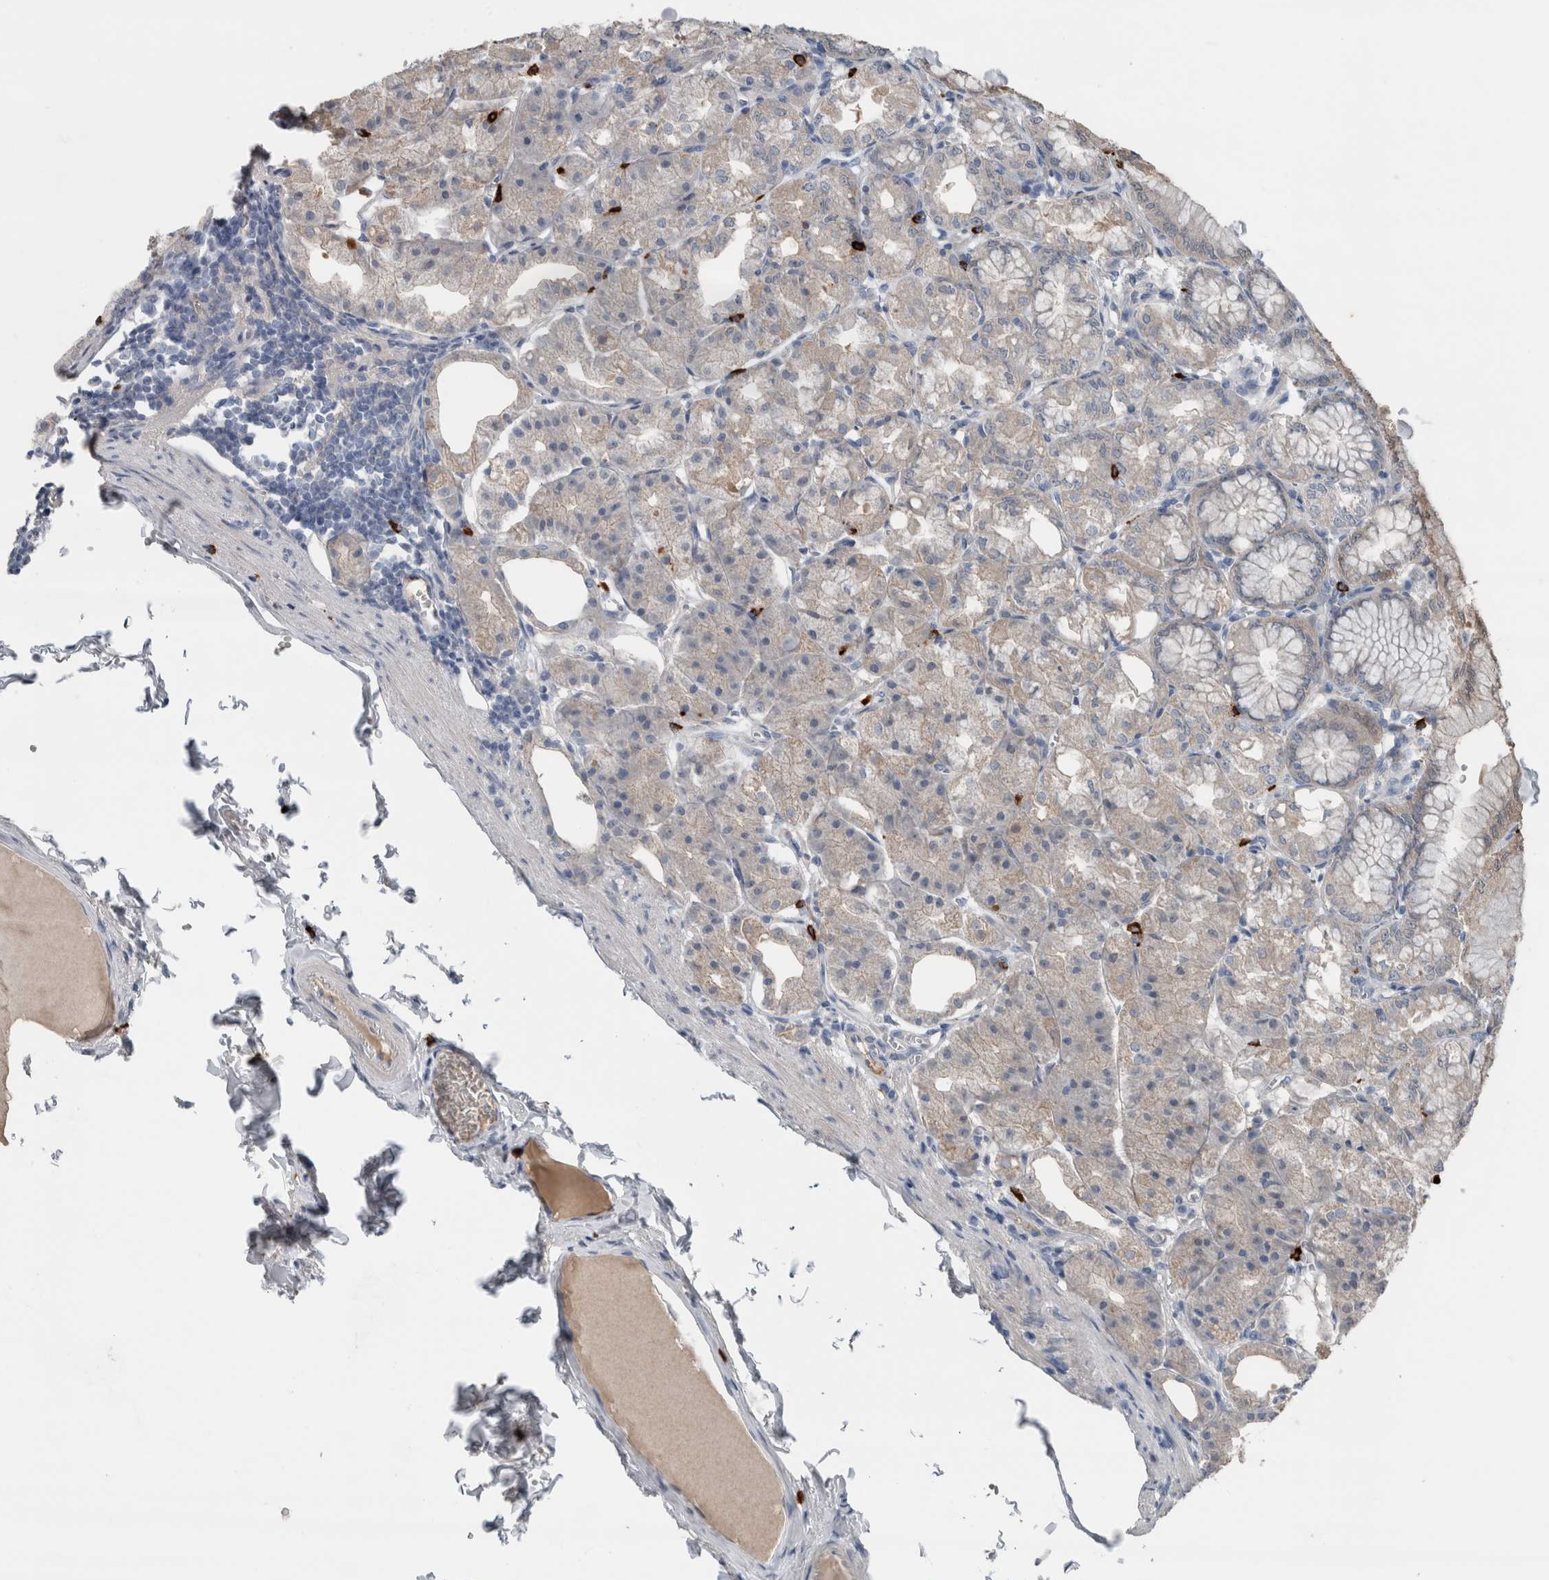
{"staining": {"intensity": "negative", "quantity": "none", "location": "none"}, "tissue": "stomach", "cell_type": "Glandular cells", "image_type": "normal", "snomed": [{"axis": "morphology", "description": "Normal tissue, NOS"}, {"axis": "topography", "description": "Stomach, lower"}], "caption": "The immunohistochemistry image has no significant positivity in glandular cells of stomach. (DAB IHC with hematoxylin counter stain).", "gene": "CRNN", "patient": {"sex": "male", "age": 71}}